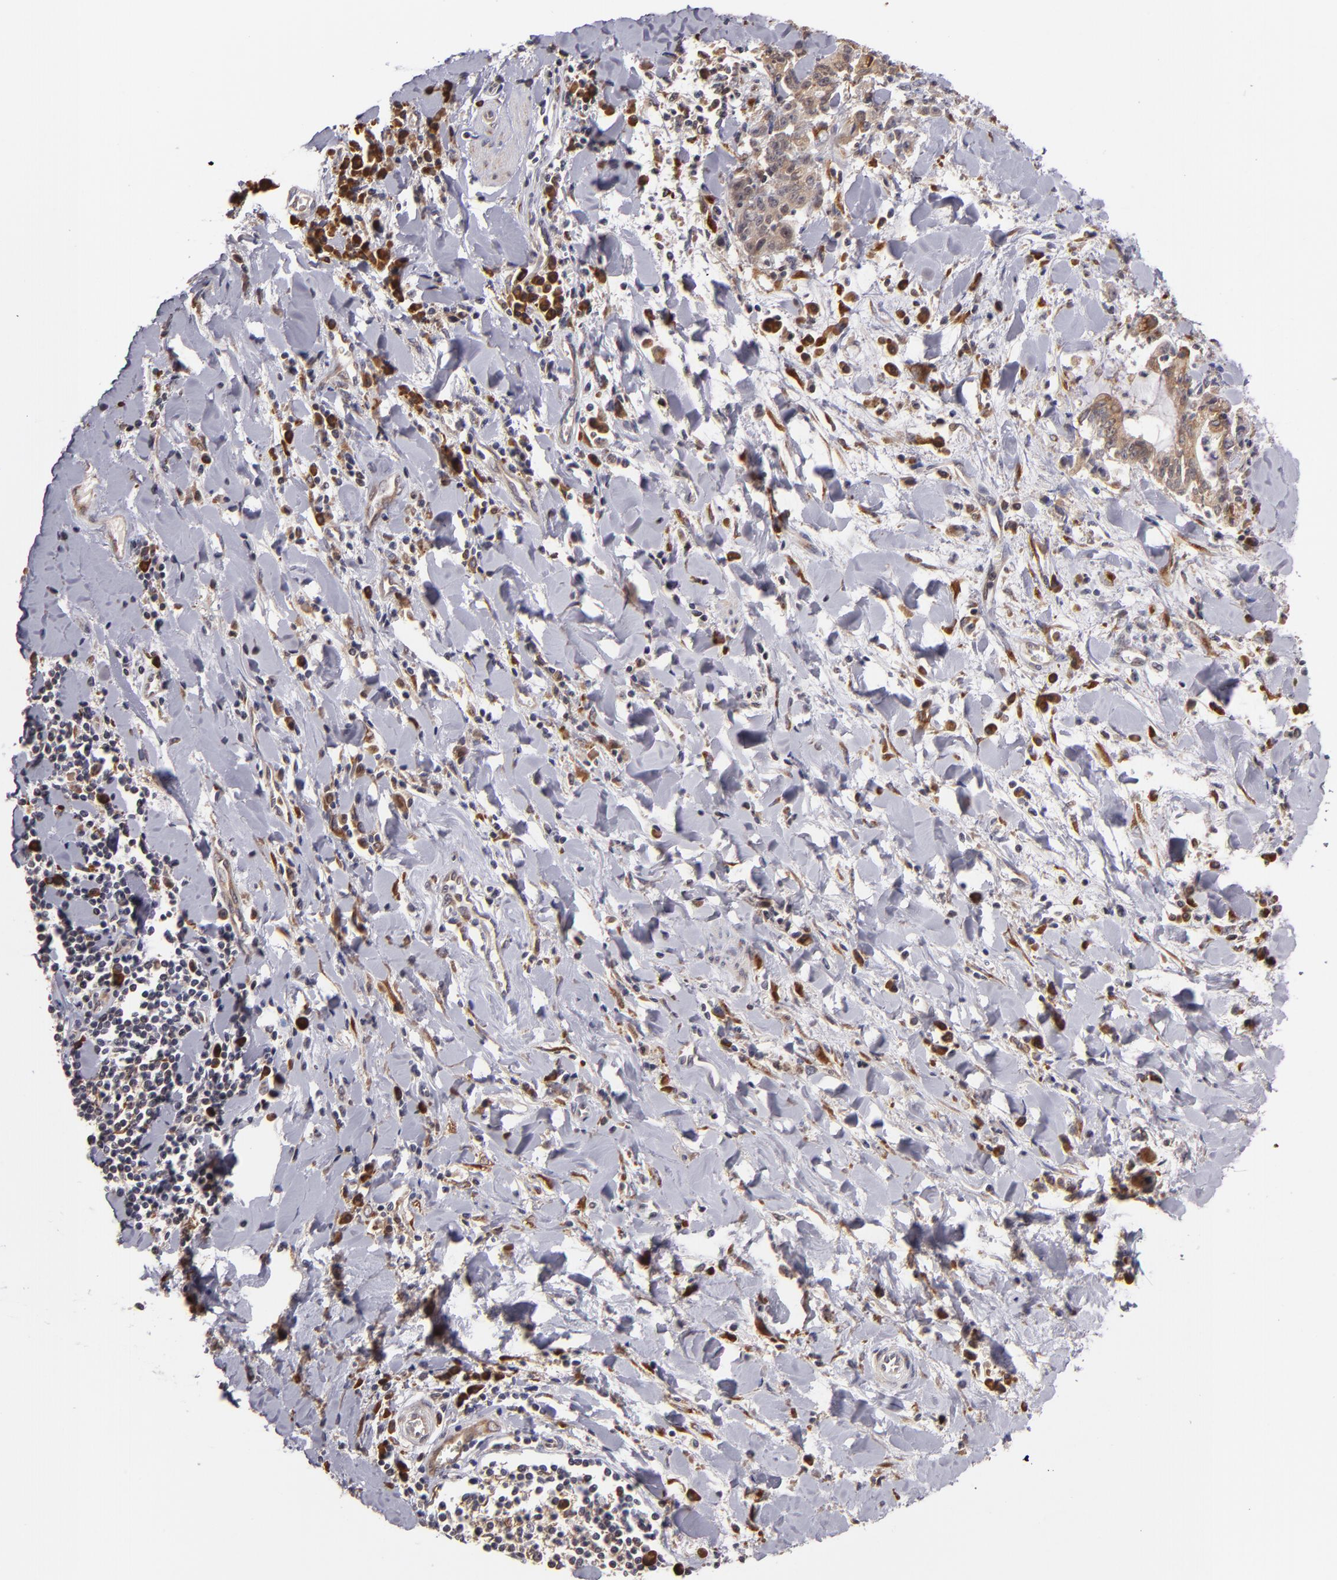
{"staining": {"intensity": "weak", "quantity": ">75%", "location": "cytoplasmic/membranous"}, "tissue": "liver cancer", "cell_type": "Tumor cells", "image_type": "cancer", "snomed": [{"axis": "morphology", "description": "Cholangiocarcinoma"}, {"axis": "topography", "description": "Liver"}], "caption": "A low amount of weak cytoplasmic/membranous expression is seen in approximately >75% of tumor cells in liver cancer (cholangiocarcinoma) tissue.", "gene": "CASP1", "patient": {"sex": "male", "age": 57}}